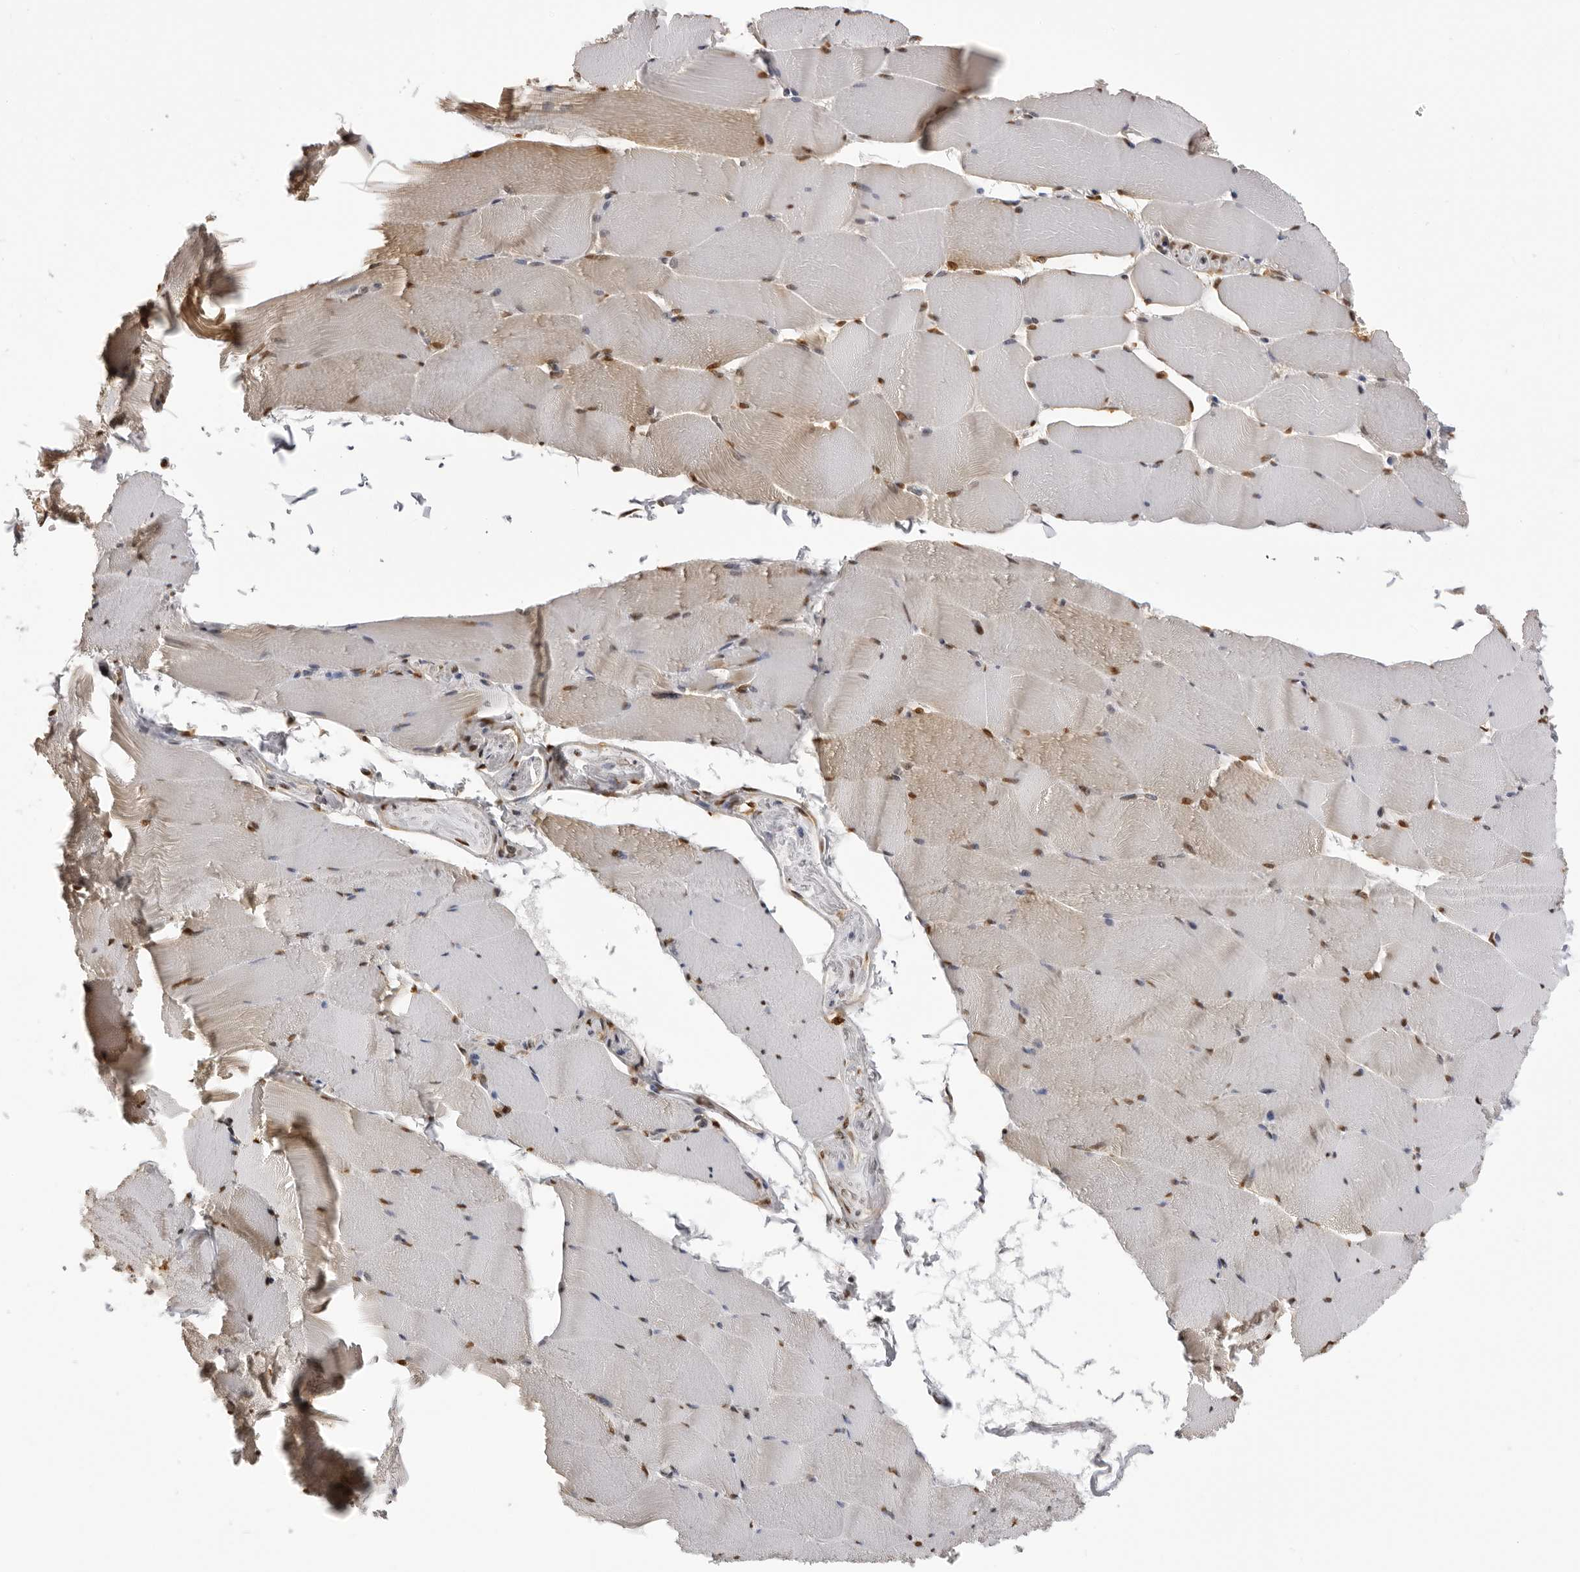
{"staining": {"intensity": "moderate", "quantity": ">75%", "location": "cytoplasmic/membranous,nuclear"}, "tissue": "skeletal muscle", "cell_type": "Myocytes", "image_type": "normal", "snomed": [{"axis": "morphology", "description": "Normal tissue, NOS"}, {"axis": "topography", "description": "Skeletal muscle"}], "caption": "IHC micrograph of benign skeletal muscle: human skeletal muscle stained using IHC exhibits medium levels of moderate protein expression localized specifically in the cytoplasmic/membranous,nuclear of myocytes, appearing as a cytoplasmic/membranous,nuclear brown color.", "gene": "HSPA4", "patient": {"sex": "male", "age": 62}}